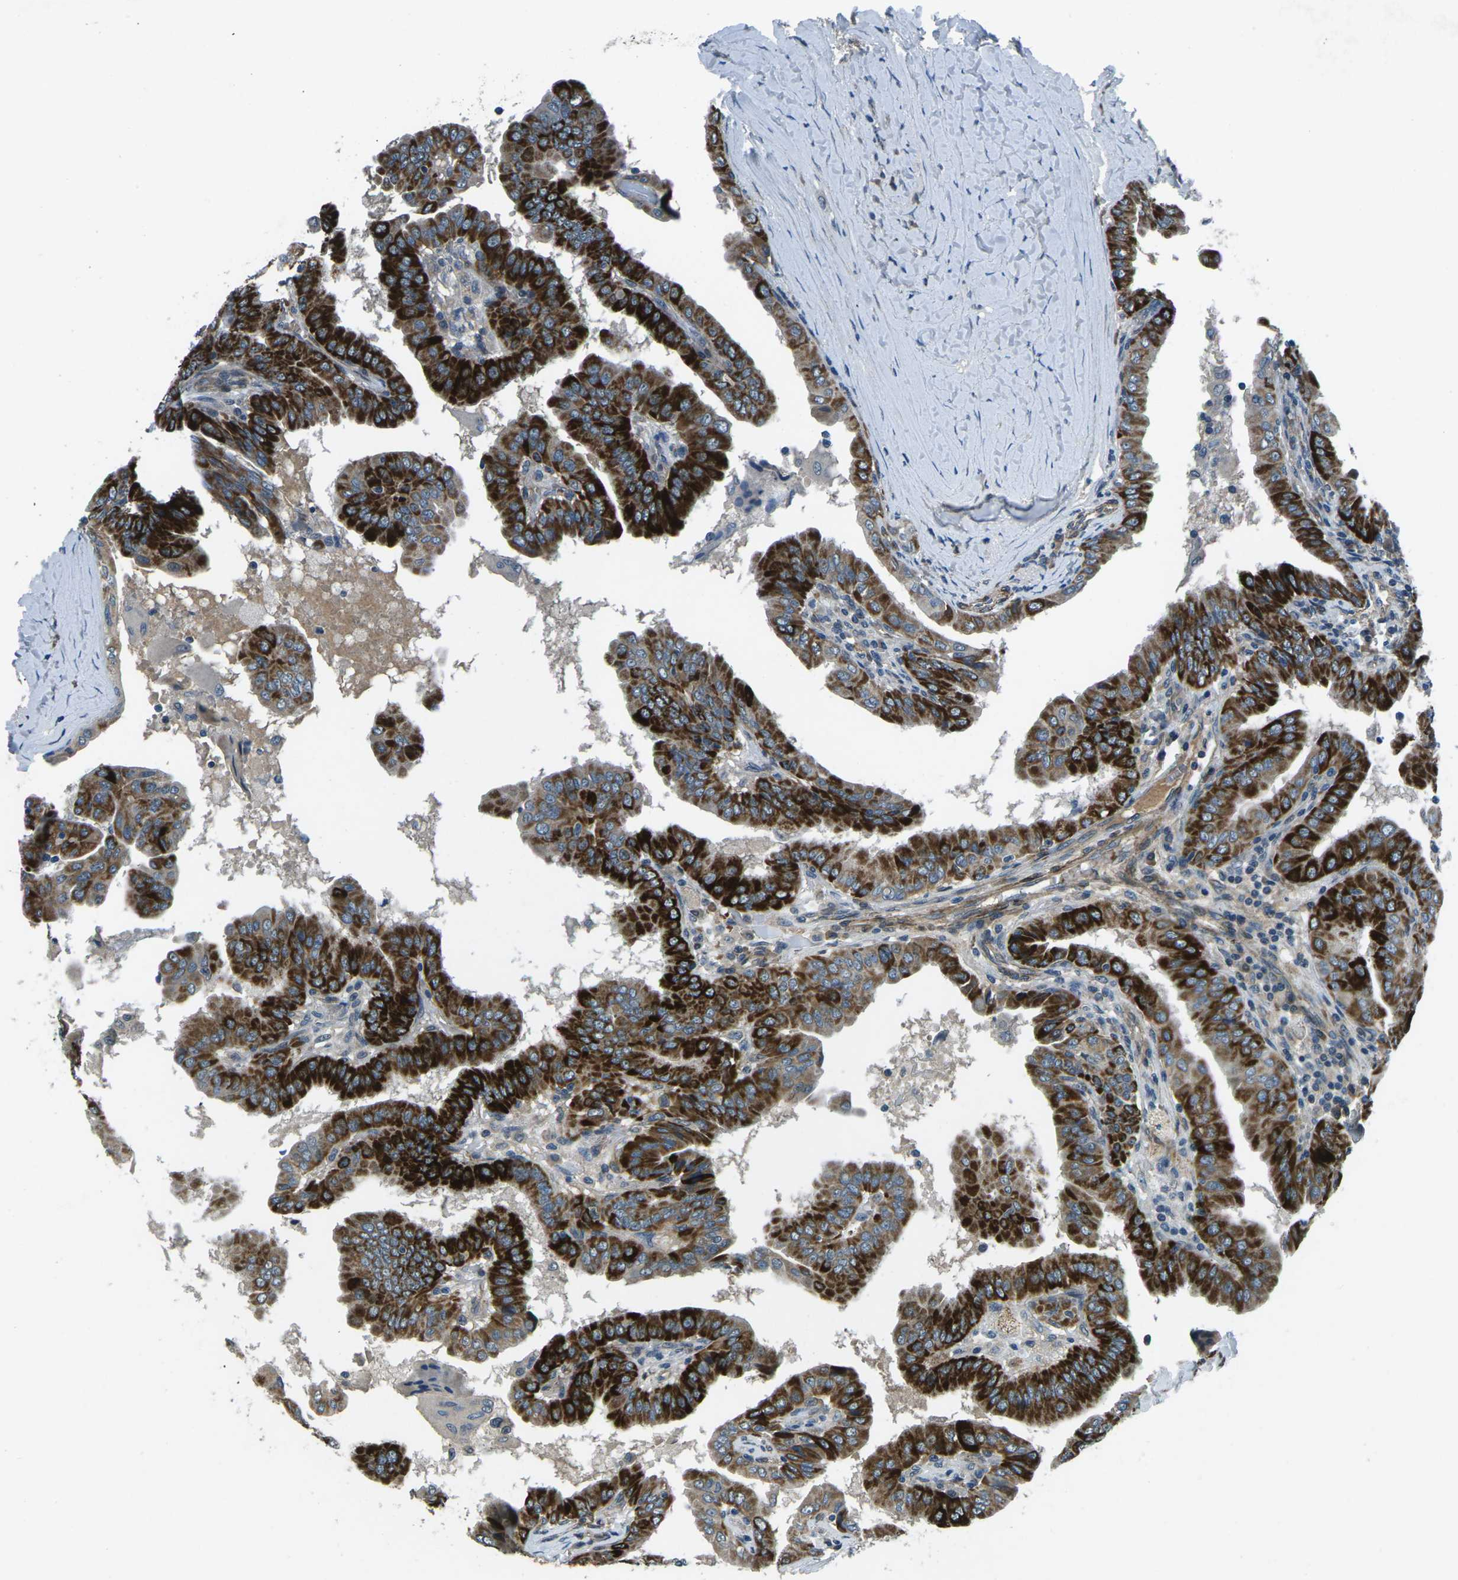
{"staining": {"intensity": "strong", "quantity": "25%-75%", "location": "cytoplasmic/membranous"}, "tissue": "thyroid cancer", "cell_type": "Tumor cells", "image_type": "cancer", "snomed": [{"axis": "morphology", "description": "Papillary adenocarcinoma, NOS"}, {"axis": "topography", "description": "Thyroid gland"}], "caption": "DAB immunohistochemical staining of human thyroid cancer (papillary adenocarcinoma) exhibits strong cytoplasmic/membranous protein positivity in approximately 25%-75% of tumor cells.", "gene": "AFAP1", "patient": {"sex": "male", "age": 33}}